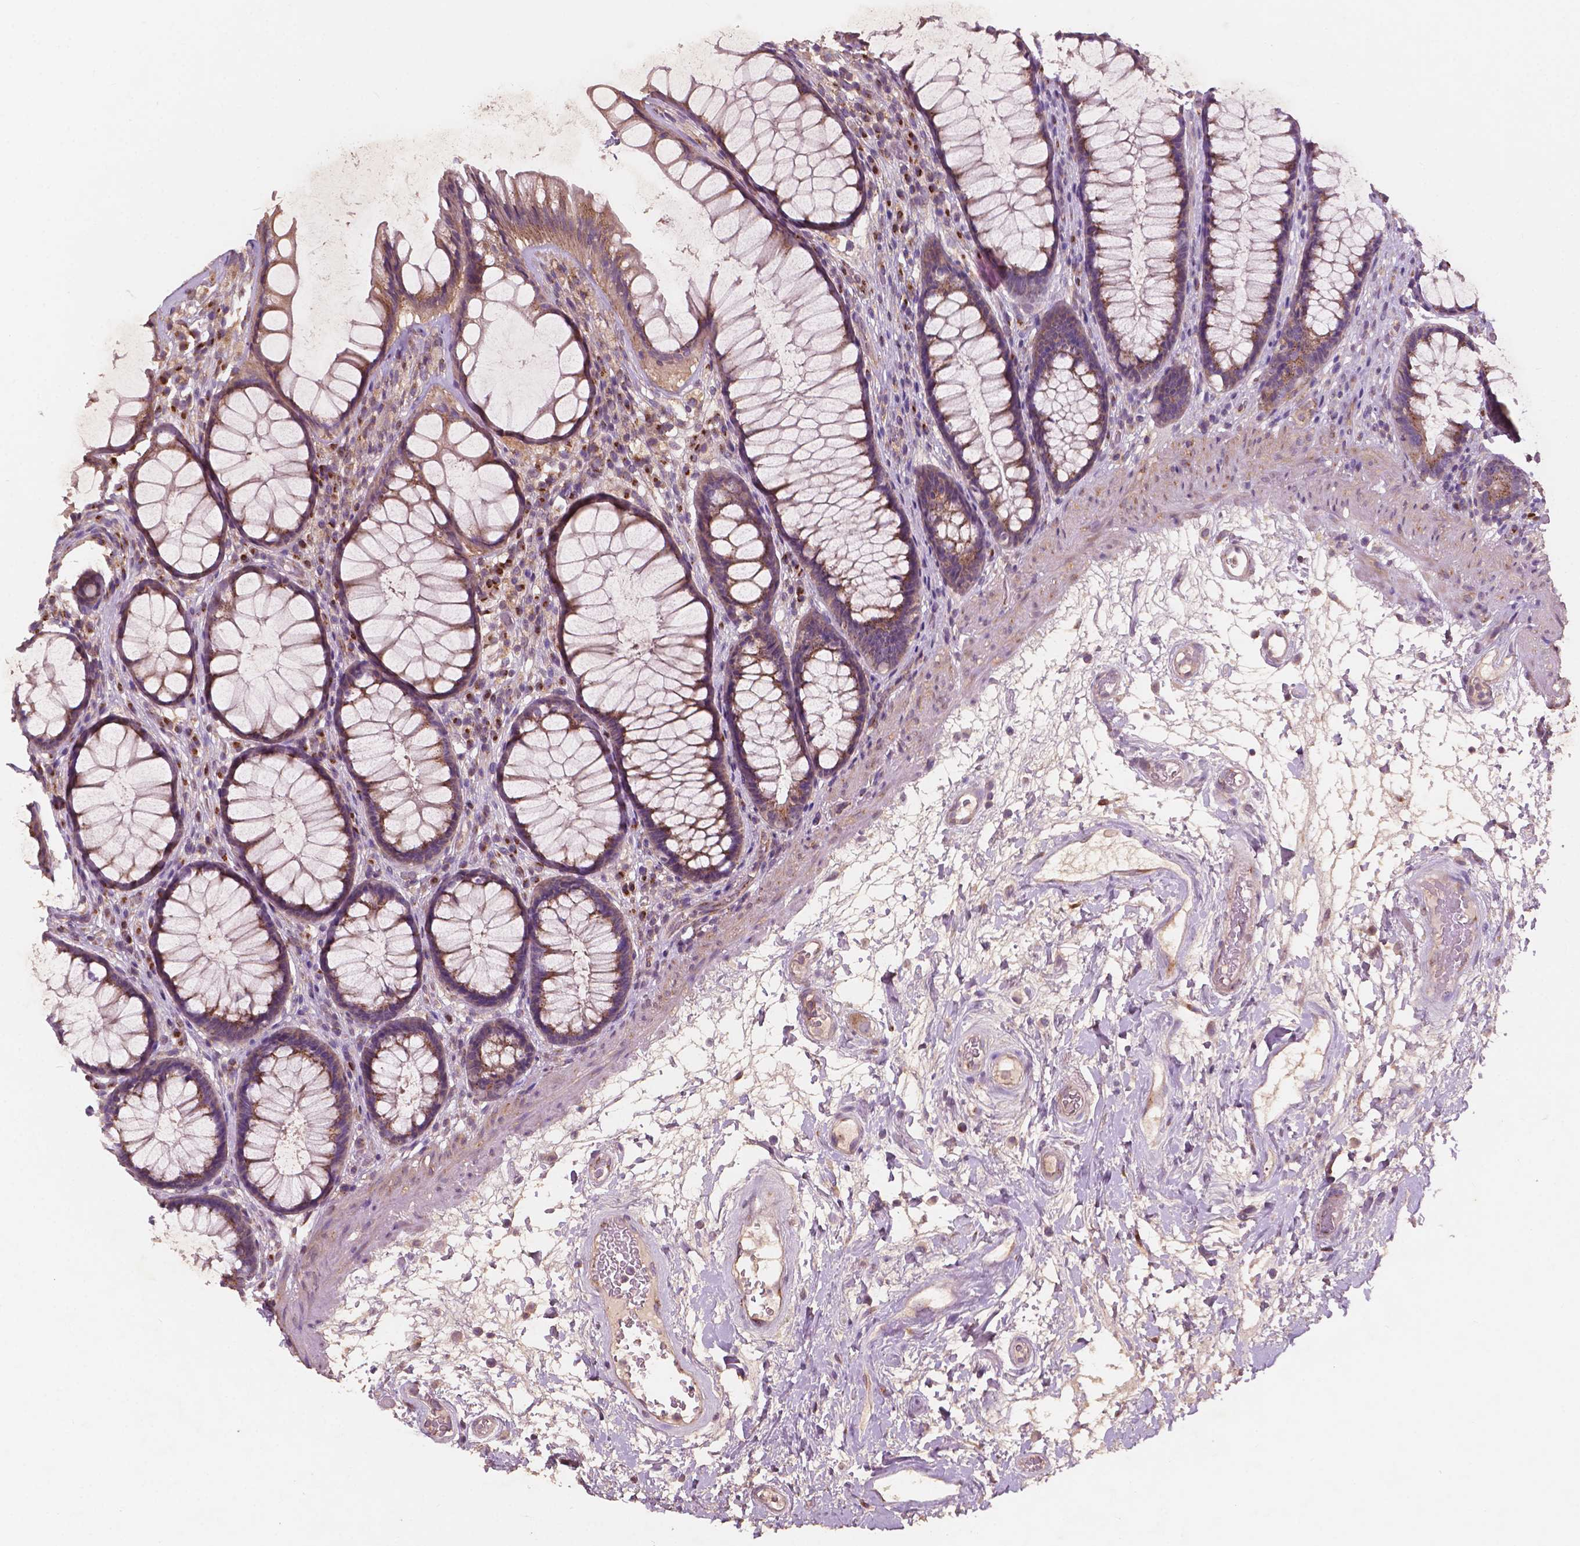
{"staining": {"intensity": "moderate", "quantity": ">75%", "location": "cytoplasmic/membranous"}, "tissue": "rectum", "cell_type": "Glandular cells", "image_type": "normal", "snomed": [{"axis": "morphology", "description": "Normal tissue, NOS"}, {"axis": "topography", "description": "Rectum"}], "caption": "Immunohistochemical staining of unremarkable human rectum demonstrates >75% levels of moderate cytoplasmic/membranous protein expression in approximately >75% of glandular cells.", "gene": "CHPT1", "patient": {"sex": "male", "age": 72}}